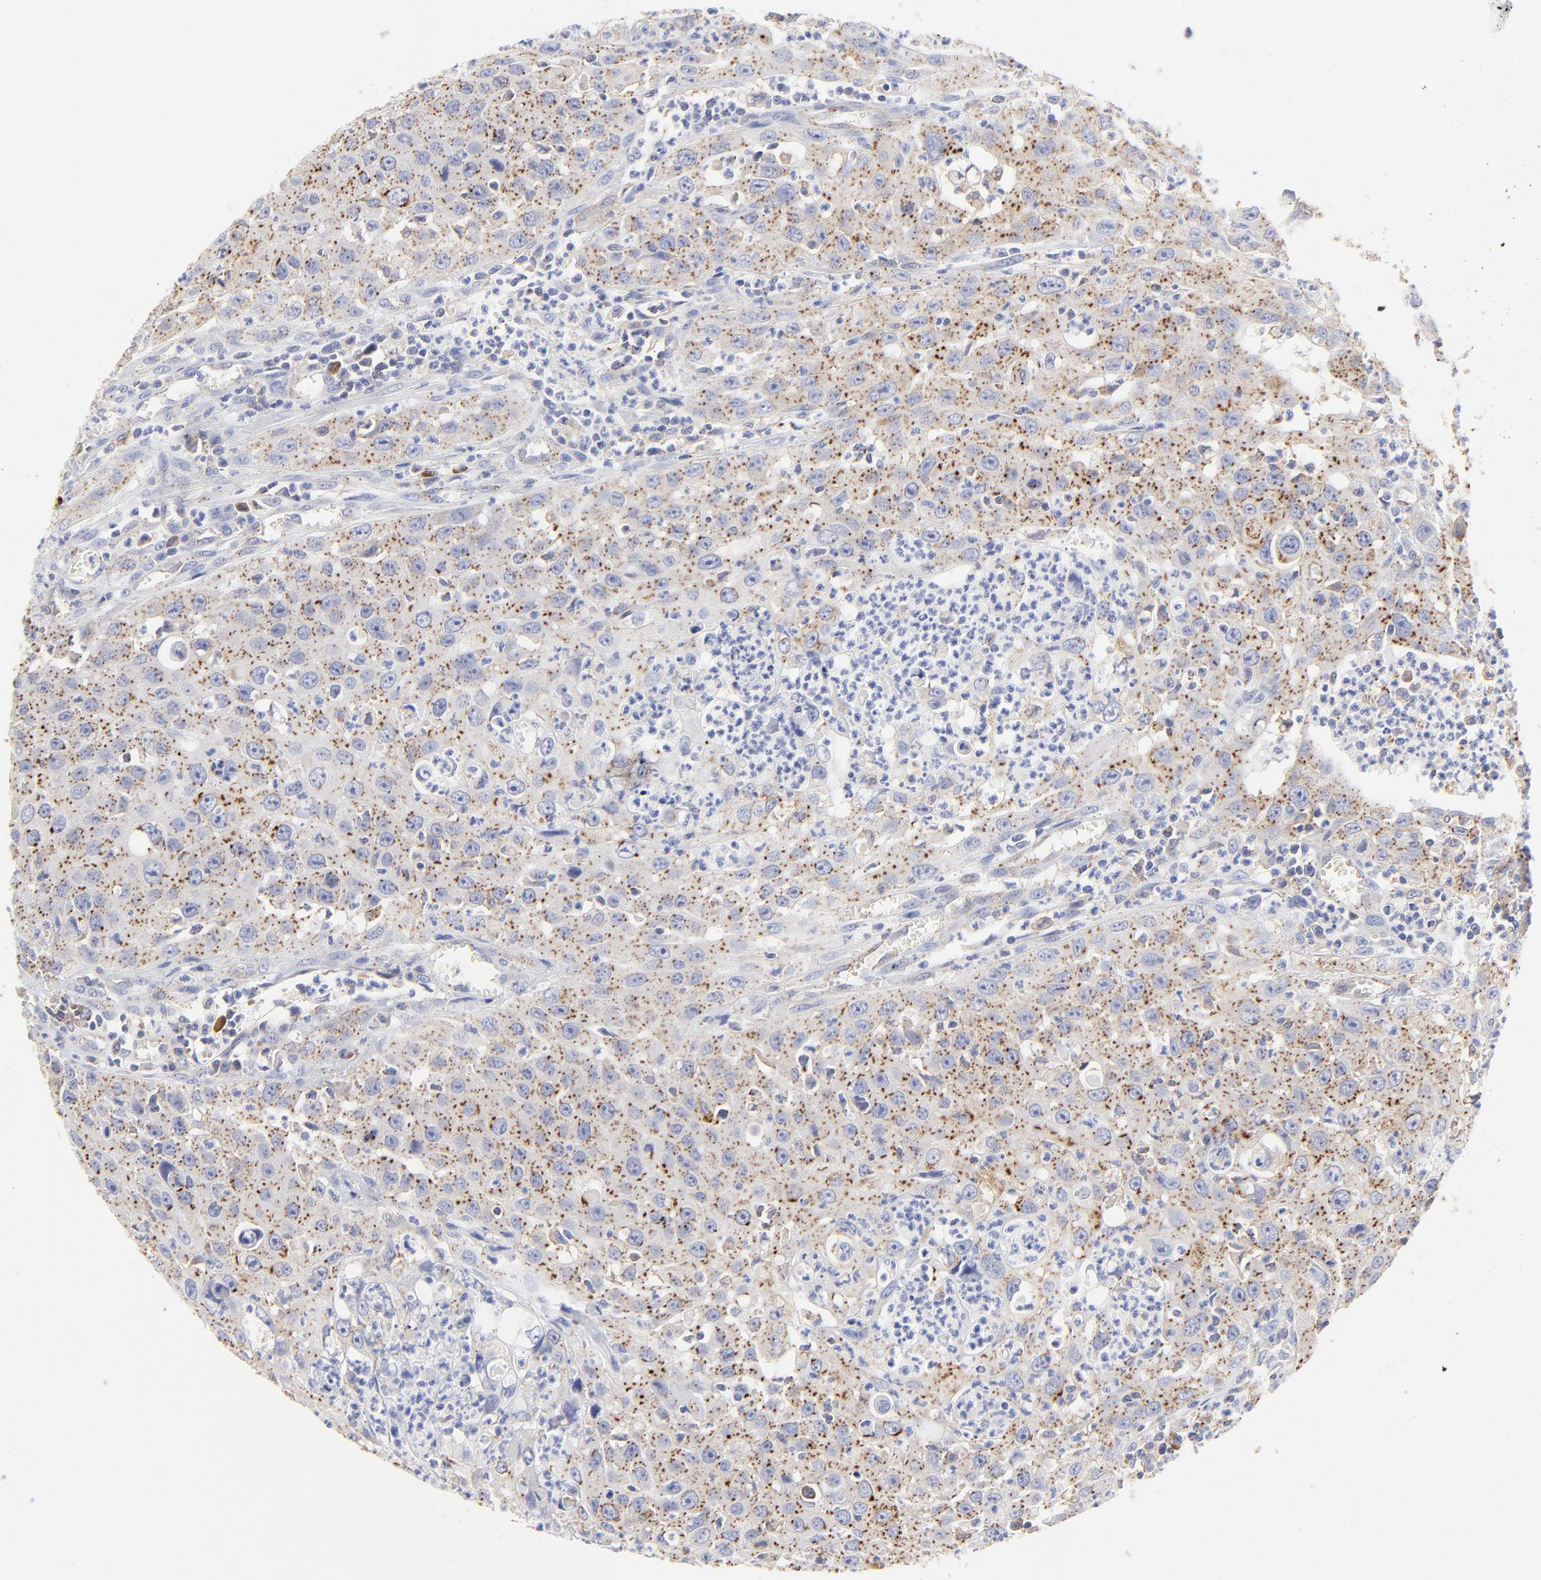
{"staining": {"intensity": "moderate", "quantity": ">75%", "location": "cytoplasmic/membranous"}, "tissue": "urothelial cancer", "cell_type": "Tumor cells", "image_type": "cancer", "snomed": [{"axis": "morphology", "description": "Urothelial carcinoma, High grade"}, {"axis": "topography", "description": "Urinary bladder"}], "caption": "Tumor cells exhibit medium levels of moderate cytoplasmic/membranous expression in approximately >75% of cells in urothelial cancer. The protein is shown in brown color, while the nuclei are stained blue.", "gene": "LHFPL1", "patient": {"sex": "male", "age": 66}}